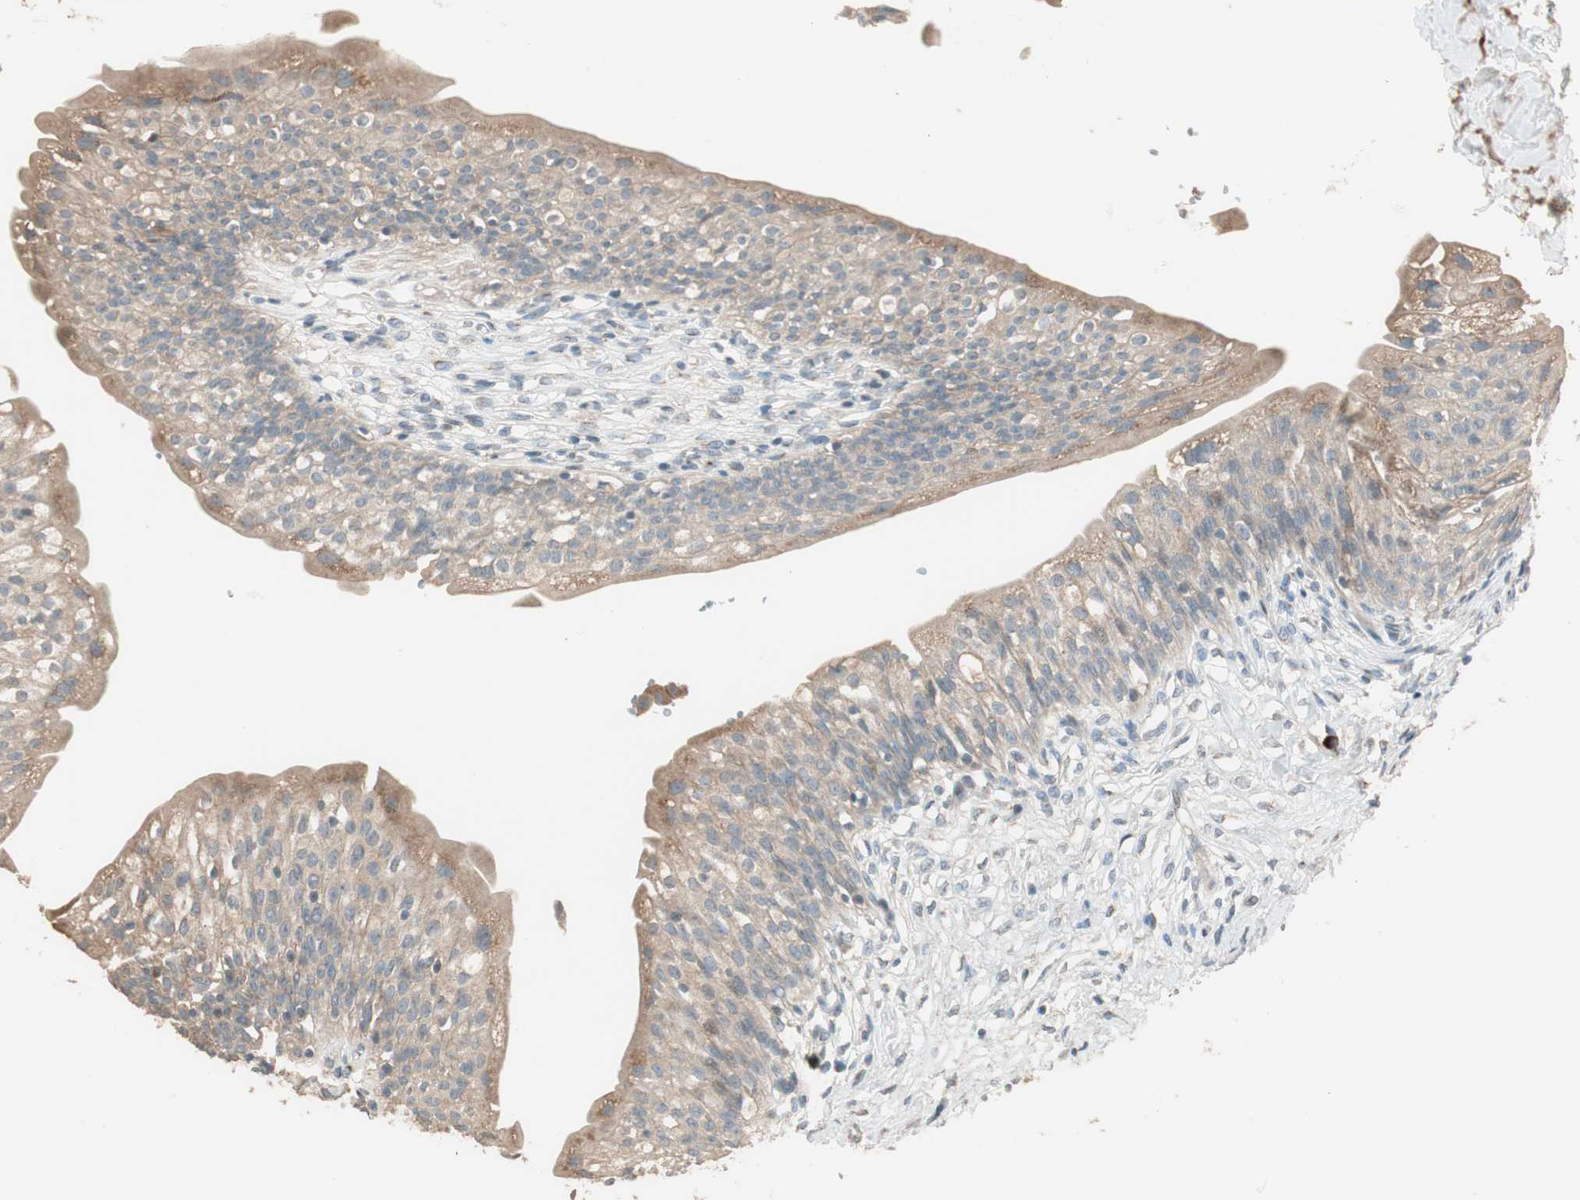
{"staining": {"intensity": "moderate", "quantity": ">75%", "location": "cytoplasmic/membranous"}, "tissue": "urinary bladder", "cell_type": "Urothelial cells", "image_type": "normal", "snomed": [{"axis": "morphology", "description": "Normal tissue, NOS"}, {"axis": "morphology", "description": "Inflammation, NOS"}, {"axis": "topography", "description": "Urinary bladder"}], "caption": "Immunohistochemical staining of benign human urinary bladder displays medium levels of moderate cytoplasmic/membranous positivity in approximately >75% of urothelial cells. (DAB IHC with brightfield microscopy, high magnification).", "gene": "RARRES1", "patient": {"sex": "female", "age": 80}}